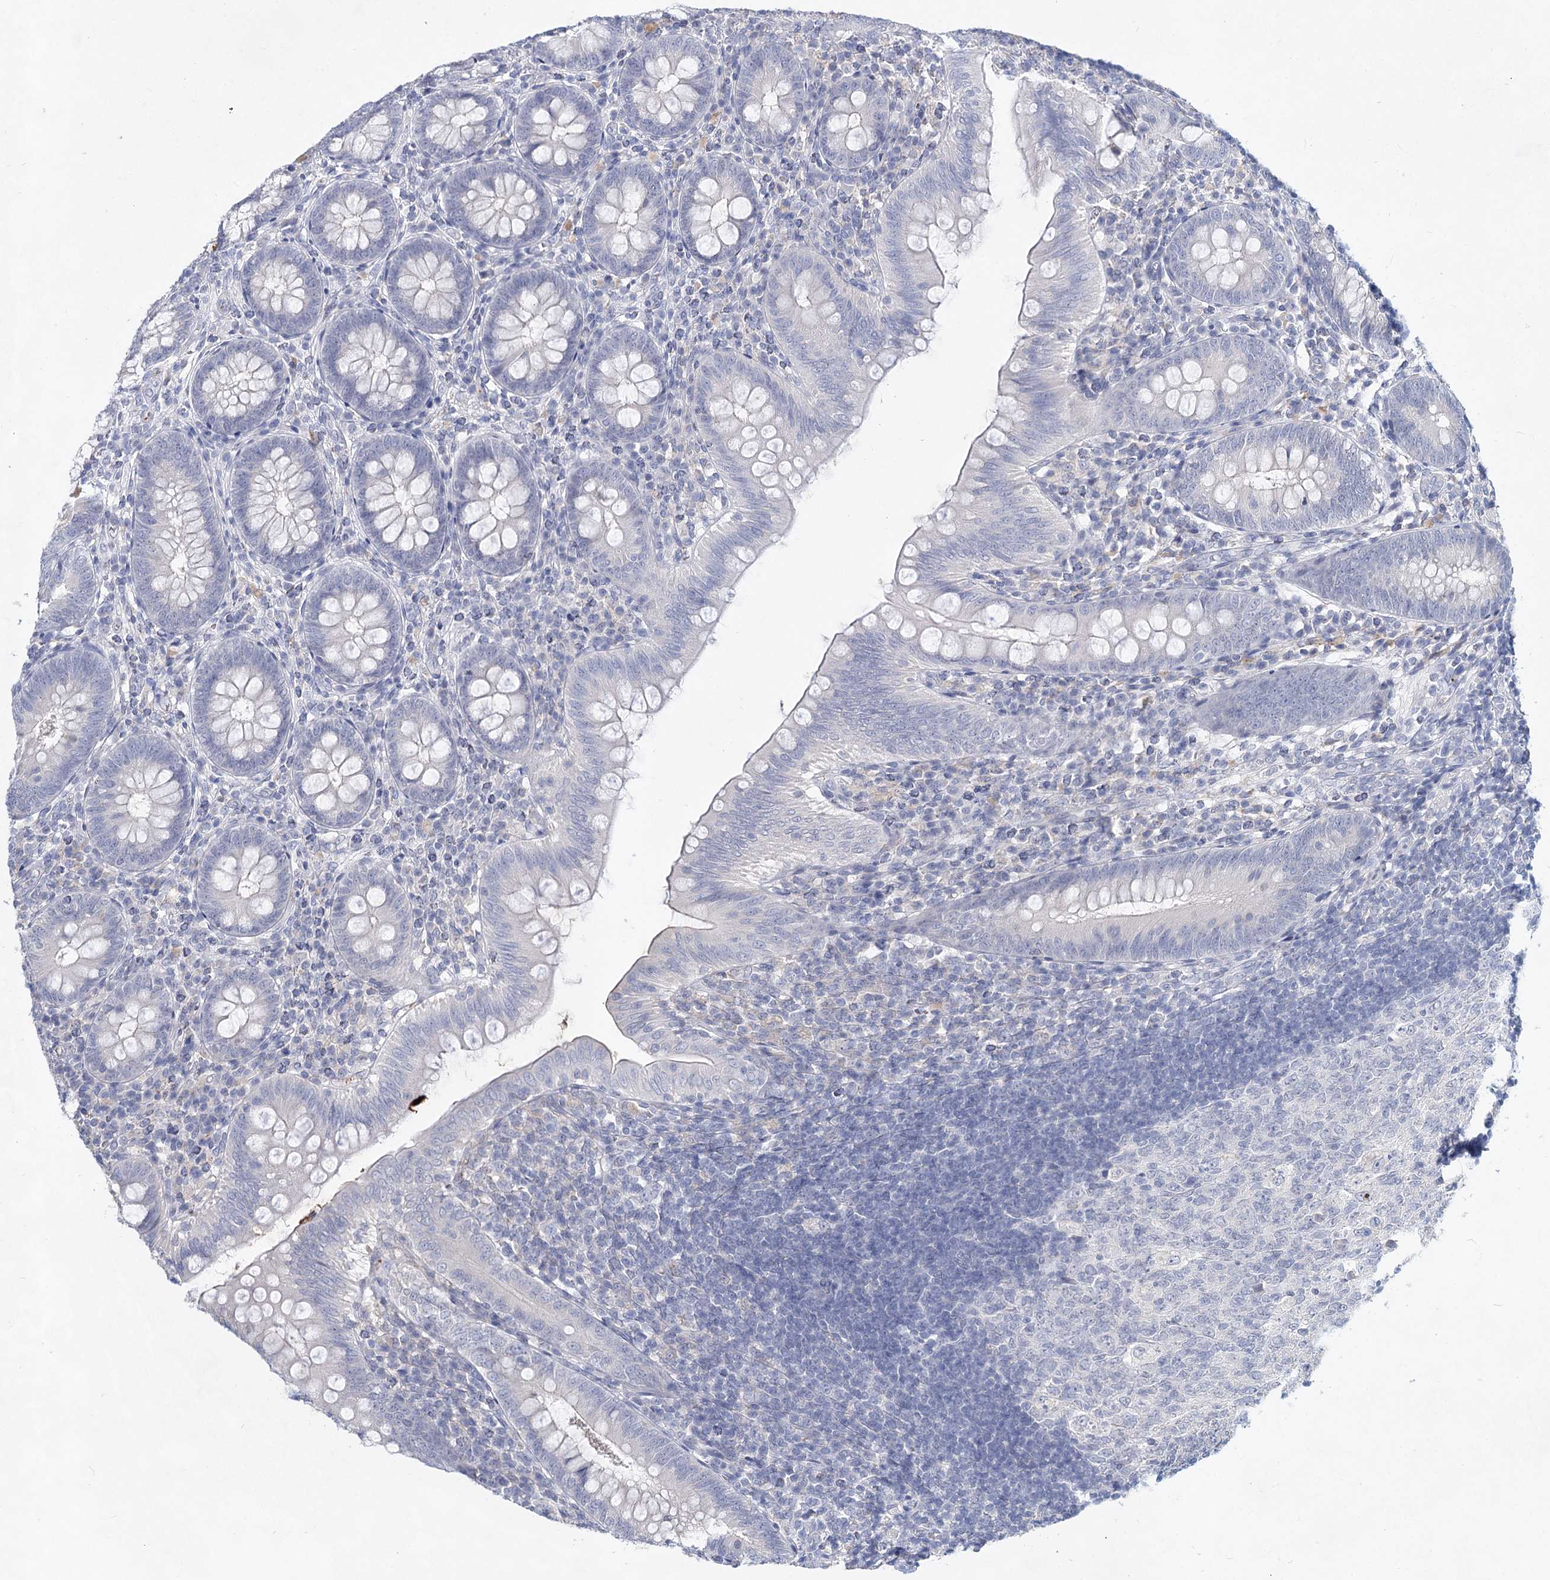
{"staining": {"intensity": "negative", "quantity": "none", "location": "none"}, "tissue": "appendix", "cell_type": "Glandular cells", "image_type": "normal", "snomed": [{"axis": "morphology", "description": "Normal tissue, NOS"}, {"axis": "topography", "description": "Appendix"}], "caption": "Protein analysis of unremarkable appendix demonstrates no significant staining in glandular cells.", "gene": "TASOR2", "patient": {"sex": "male", "age": 14}}